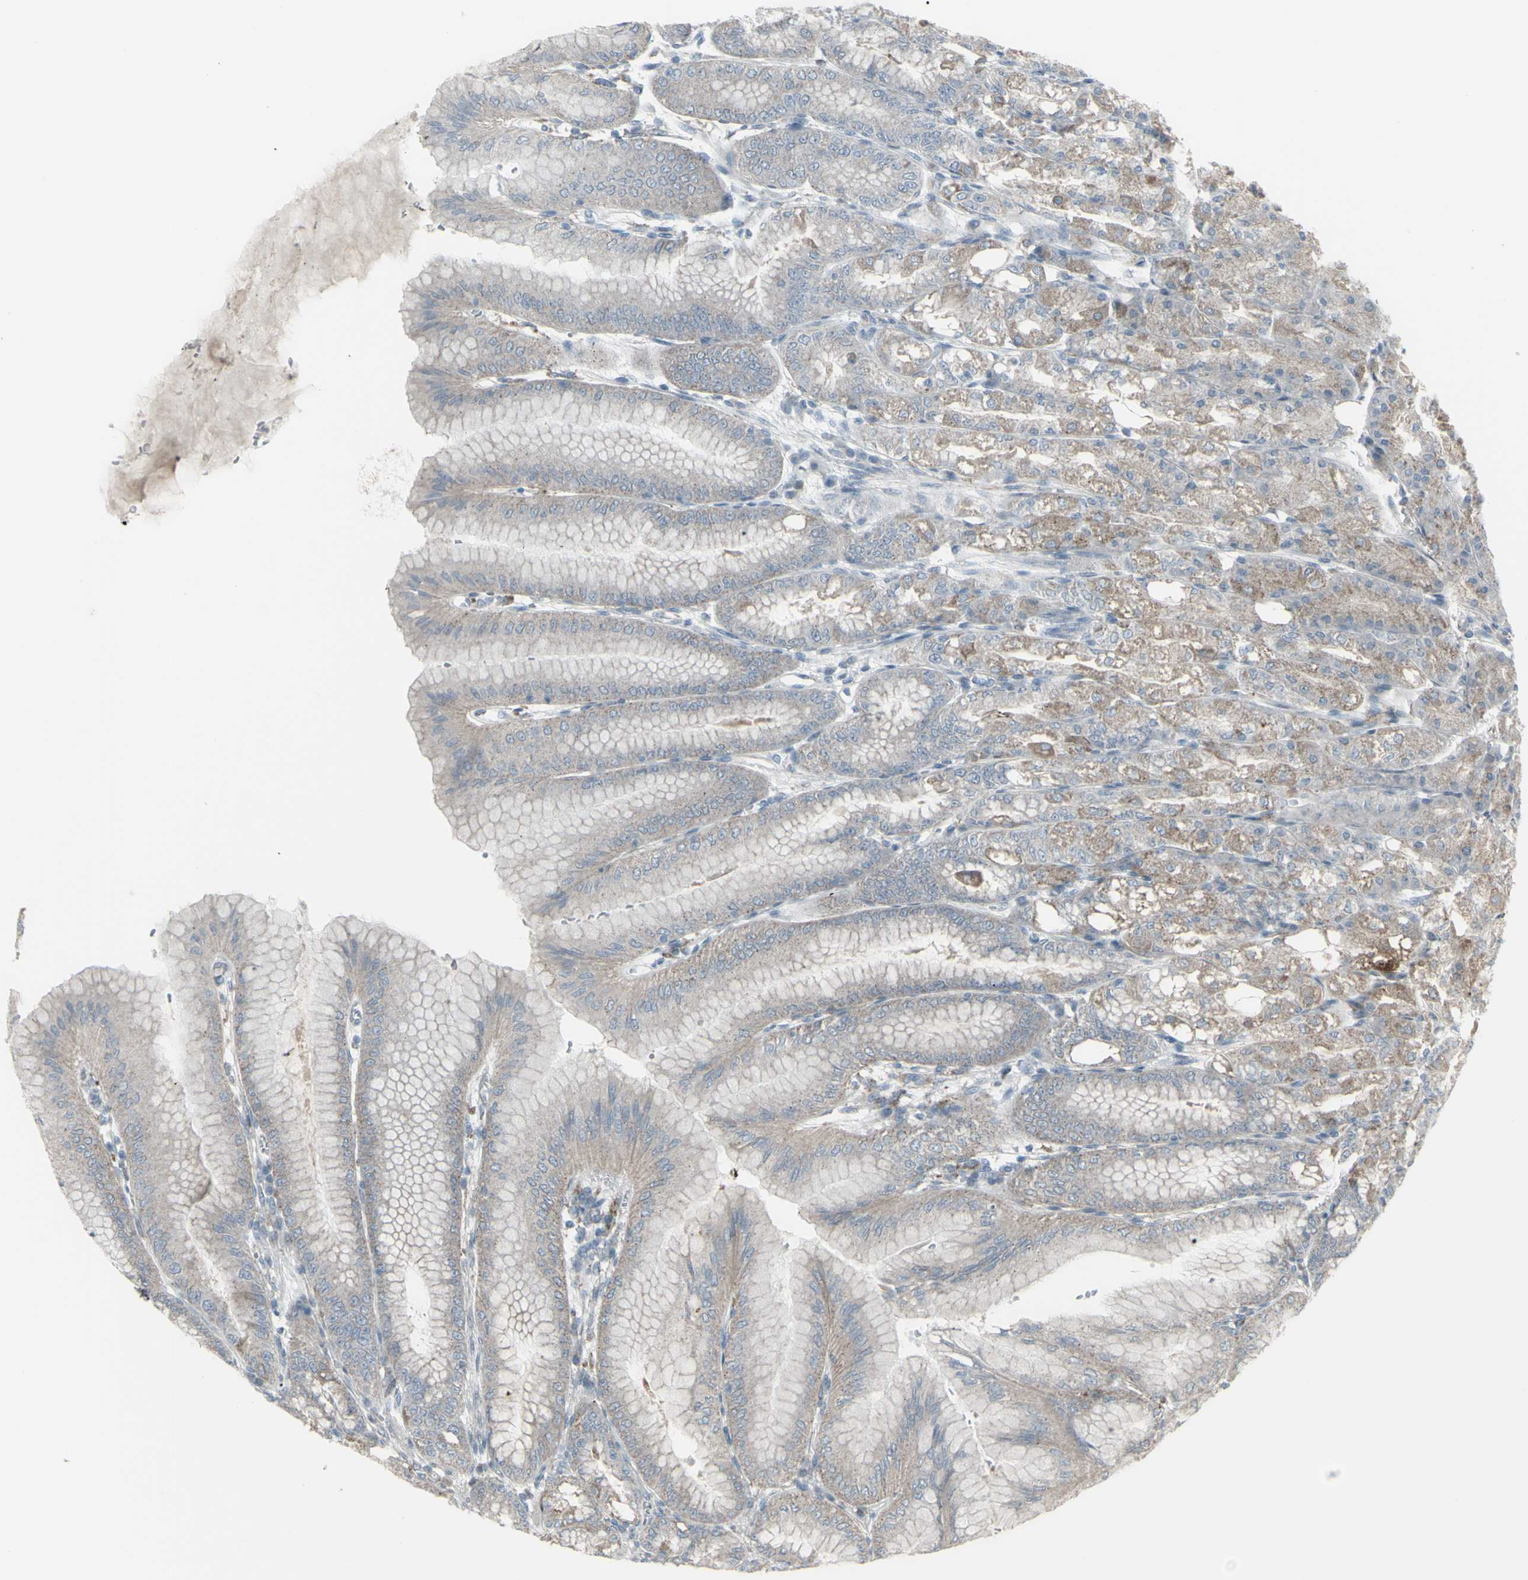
{"staining": {"intensity": "weak", "quantity": ">75%", "location": "cytoplasmic/membranous"}, "tissue": "stomach", "cell_type": "Glandular cells", "image_type": "normal", "snomed": [{"axis": "morphology", "description": "Normal tissue, NOS"}, {"axis": "topography", "description": "Stomach, lower"}], "caption": "A photomicrograph showing weak cytoplasmic/membranous positivity in about >75% of glandular cells in benign stomach, as visualized by brown immunohistochemical staining.", "gene": "RAB3A", "patient": {"sex": "male", "age": 71}}